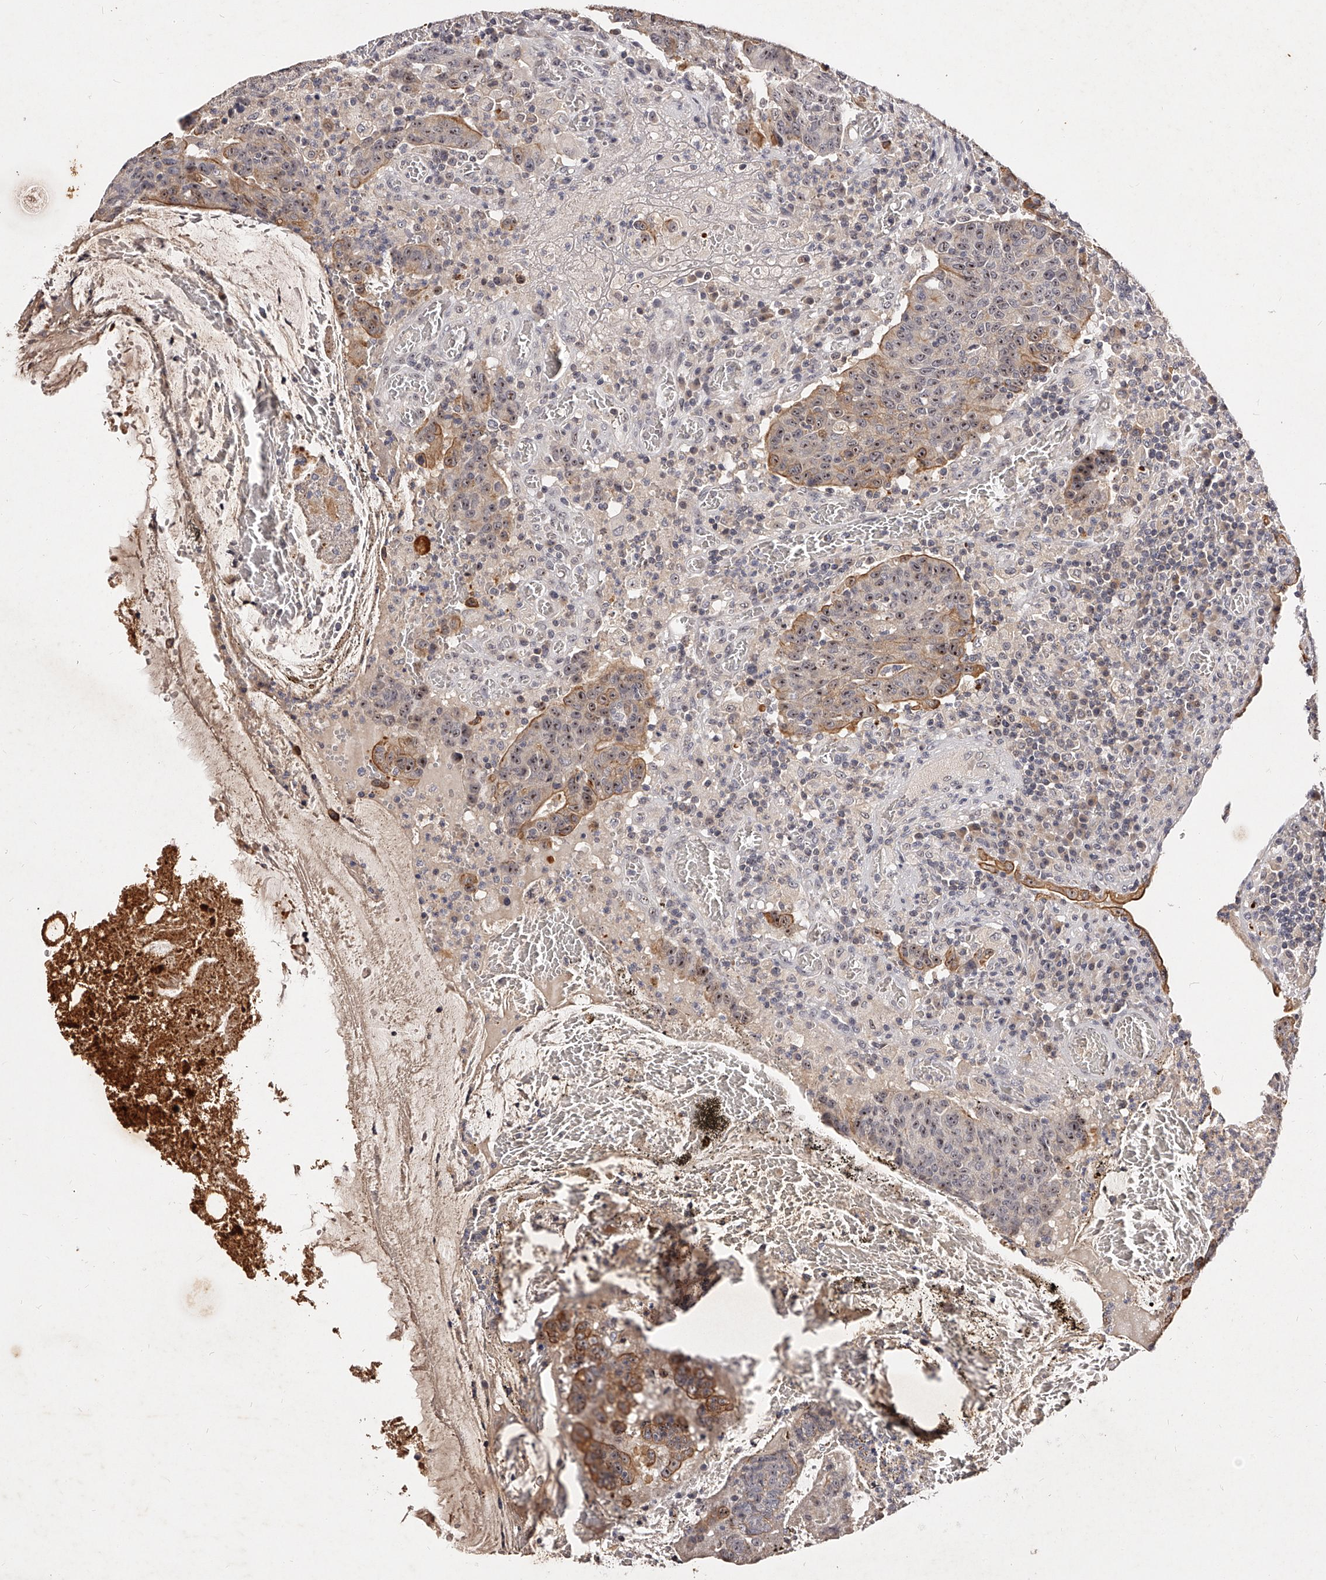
{"staining": {"intensity": "moderate", "quantity": "<25%", "location": "cytoplasmic/membranous,nuclear"}, "tissue": "colorectal cancer", "cell_type": "Tumor cells", "image_type": "cancer", "snomed": [{"axis": "morphology", "description": "Adenocarcinoma, NOS"}, {"axis": "topography", "description": "Colon"}], "caption": "Tumor cells reveal low levels of moderate cytoplasmic/membranous and nuclear positivity in approximately <25% of cells in adenocarcinoma (colorectal).", "gene": "PHACTR1", "patient": {"sex": "female", "age": 75}}